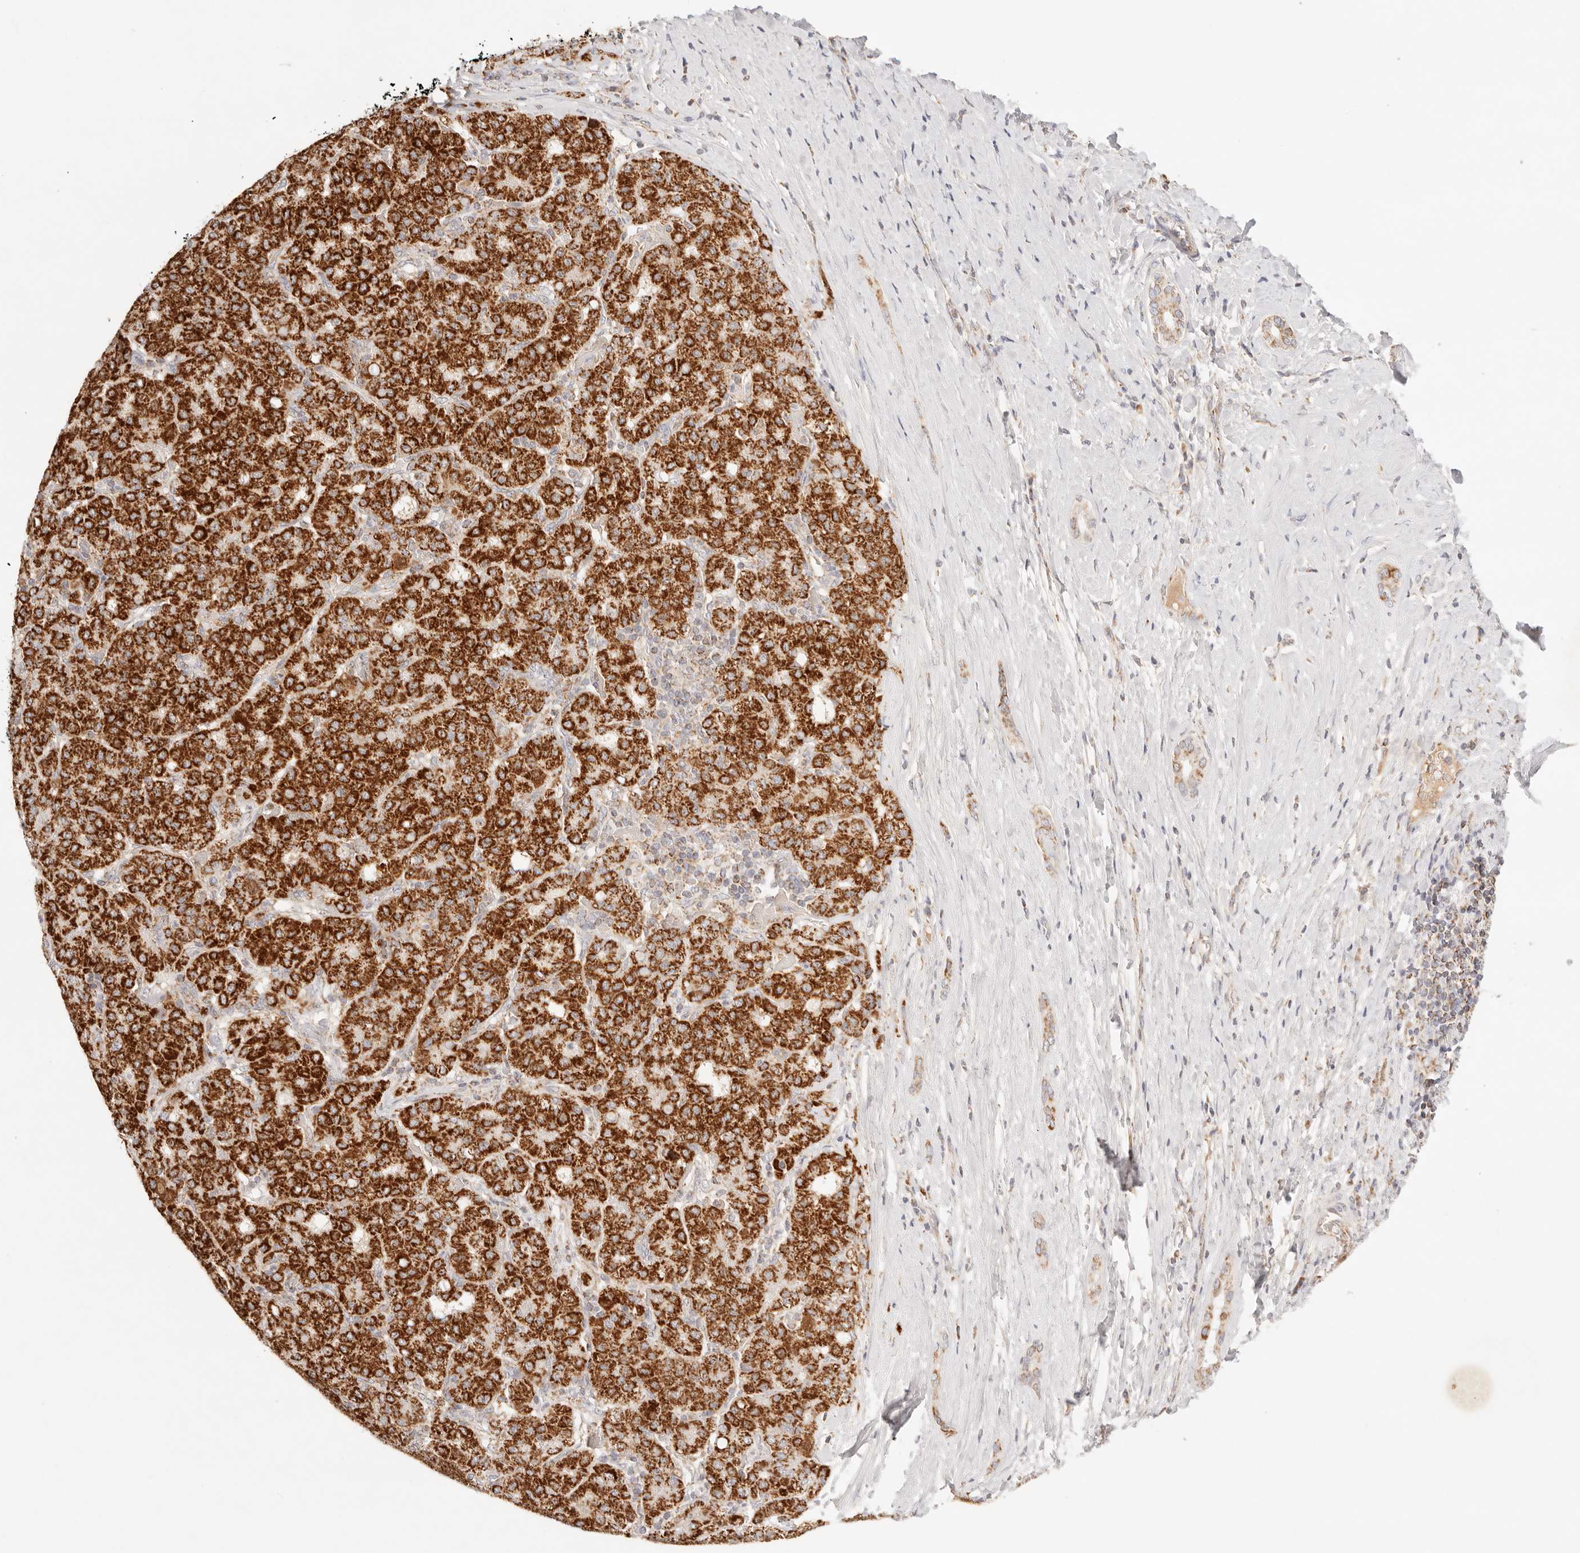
{"staining": {"intensity": "strong", "quantity": ">75%", "location": "cytoplasmic/membranous"}, "tissue": "liver cancer", "cell_type": "Tumor cells", "image_type": "cancer", "snomed": [{"axis": "morphology", "description": "Carcinoma, Hepatocellular, NOS"}, {"axis": "topography", "description": "Liver"}], "caption": "Immunohistochemistry of human liver cancer (hepatocellular carcinoma) reveals high levels of strong cytoplasmic/membranous staining in about >75% of tumor cells. Using DAB (brown) and hematoxylin (blue) stains, captured at high magnification using brightfield microscopy.", "gene": "COA6", "patient": {"sex": "male", "age": 65}}